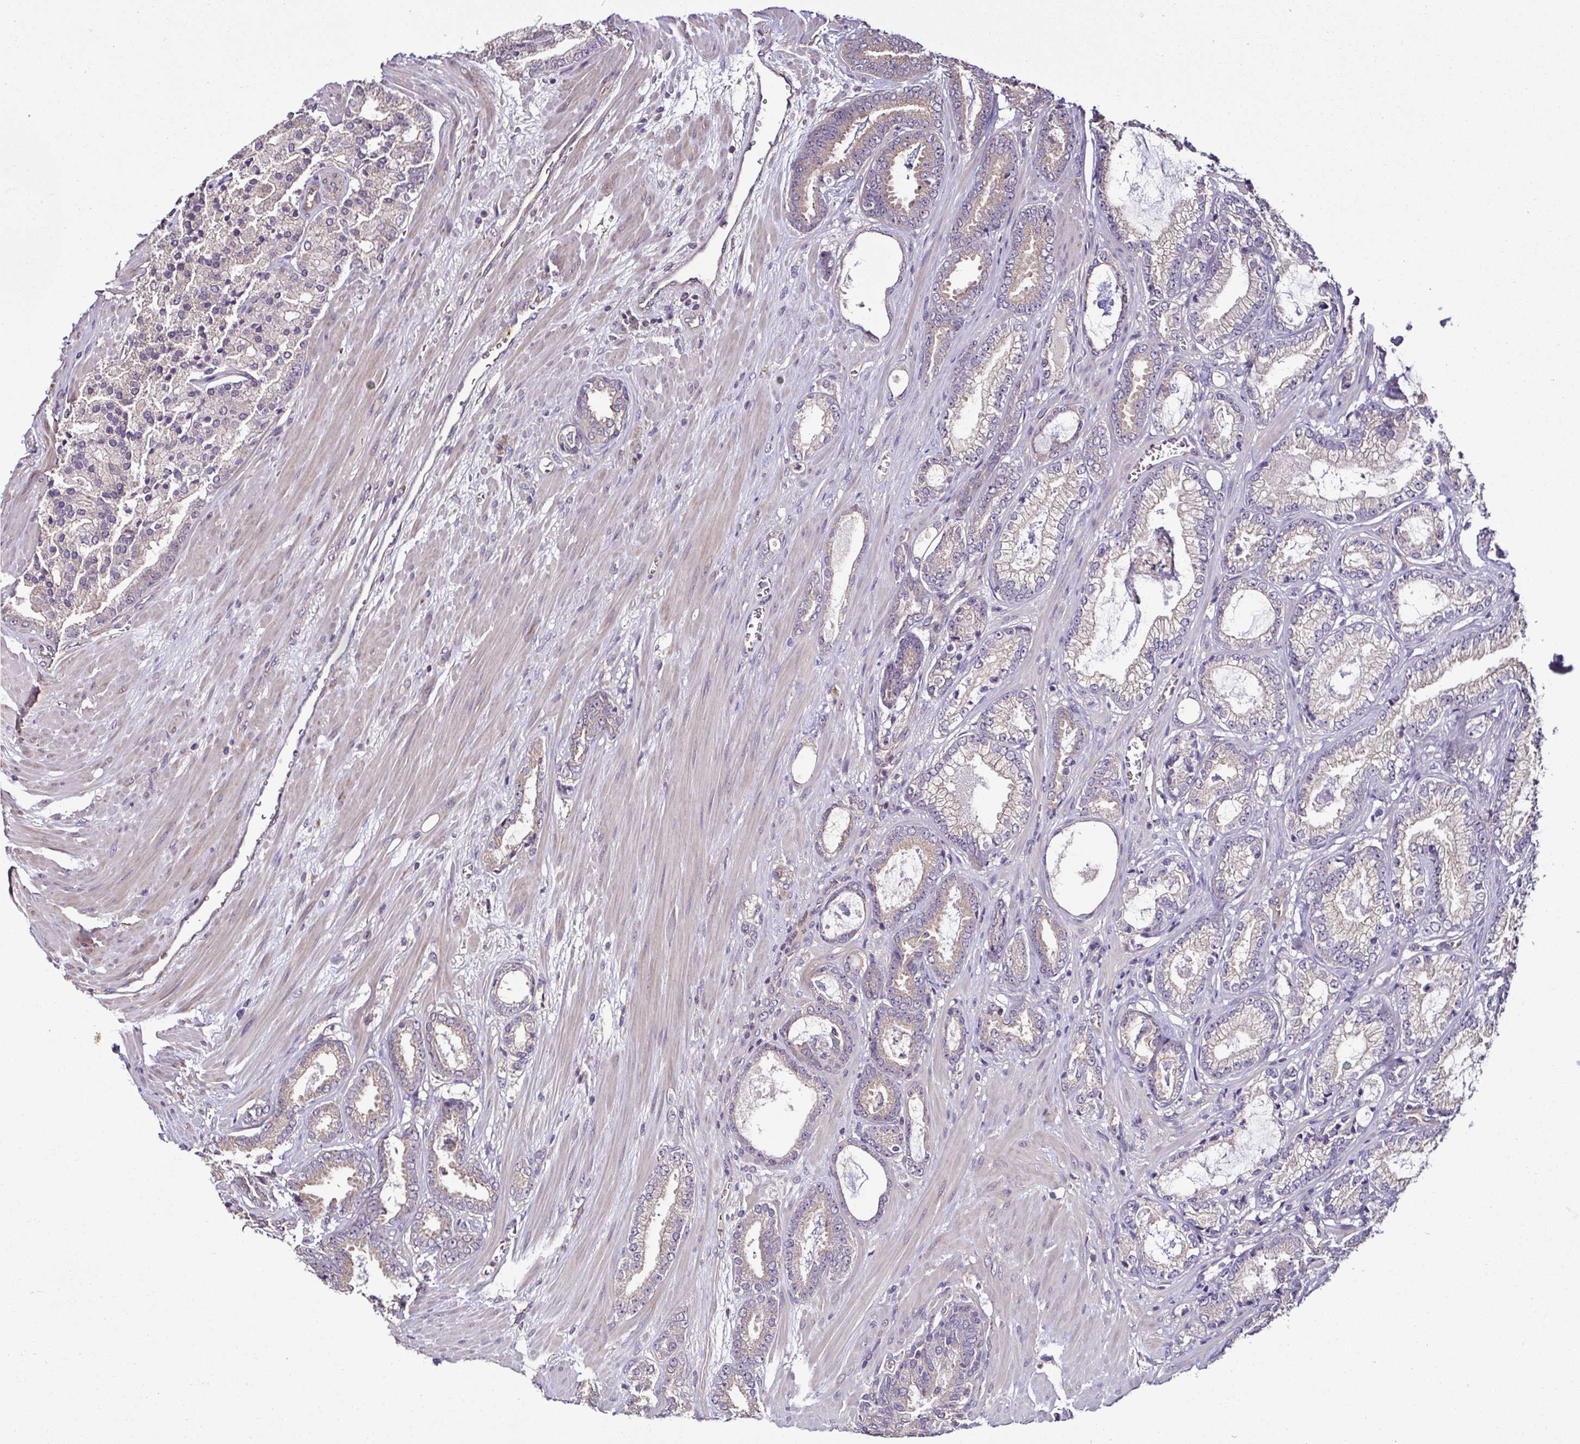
{"staining": {"intensity": "weak", "quantity": "<25%", "location": "cytoplasmic/membranous"}, "tissue": "prostate cancer", "cell_type": "Tumor cells", "image_type": "cancer", "snomed": [{"axis": "morphology", "description": "Adenocarcinoma, High grade"}, {"axis": "topography", "description": "Prostate"}], "caption": "Tumor cells are negative for brown protein staining in prostate cancer.", "gene": "LMOD2", "patient": {"sex": "male", "age": 64}}